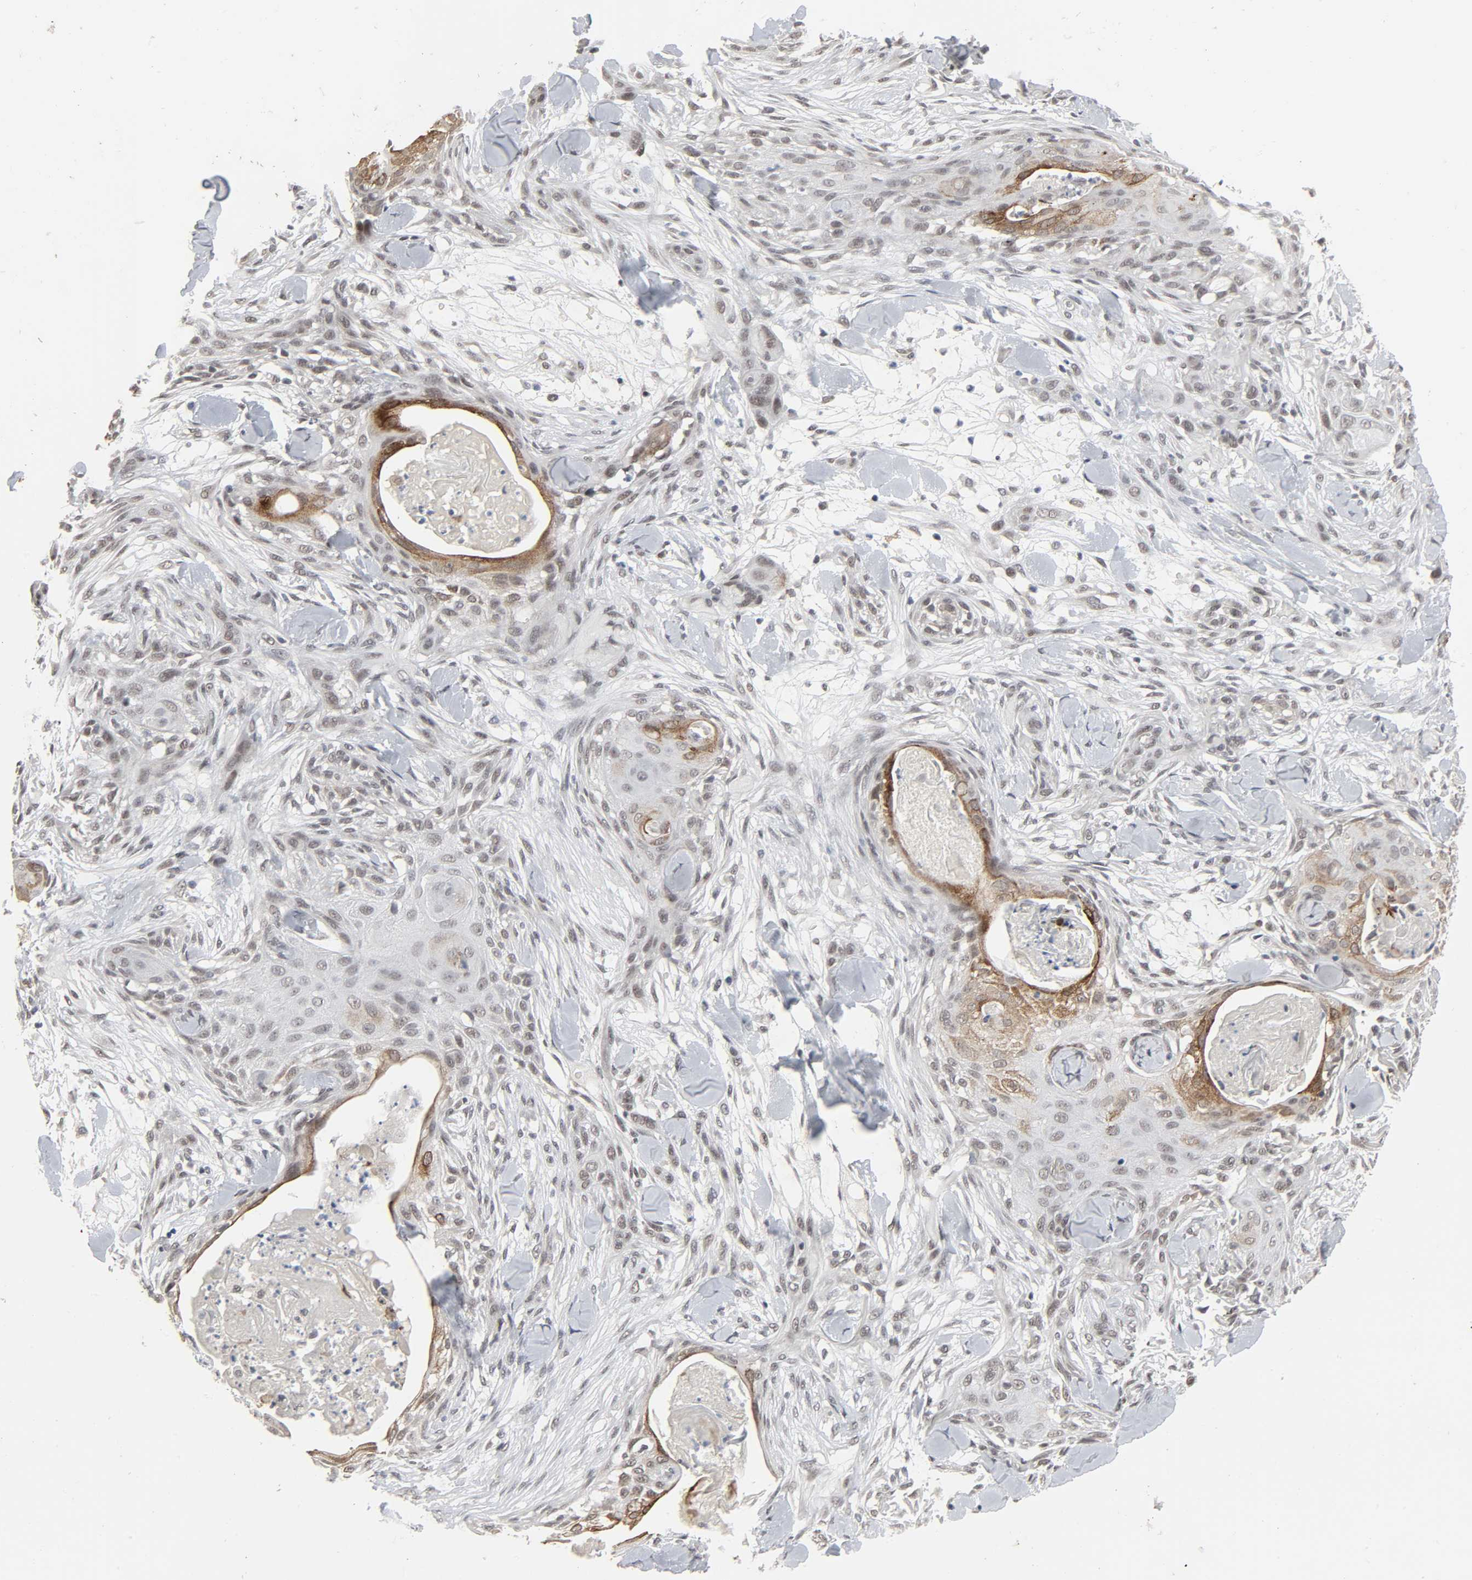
{"staining": {"intensity": "moderate", "quantity": "<25%", "location": "cytoplasmic/membranous"}, "tissue": "skin cancer", "cell_type": "Tumor cells", "image_type": "cancer", "snomed": [{"axis": "morphology", "description": "Squamous cell carcinoma, NOS"}, {"axis": "topography", "description": "Skin"}], "caption": "The histopathology image displays staining of squamous cell carcinoma (skin), revealing moderate cytoplasmic/membranous protein staining (brown color) within tumor cells. The staining was performed using DAB (3,3'-diaminobenzidine), with brown indicating positive protein expression. Nuclei are stained blue with hematoxylin.", "gene": "MUC1", "patient": {"sex": "female", "age": 59}}